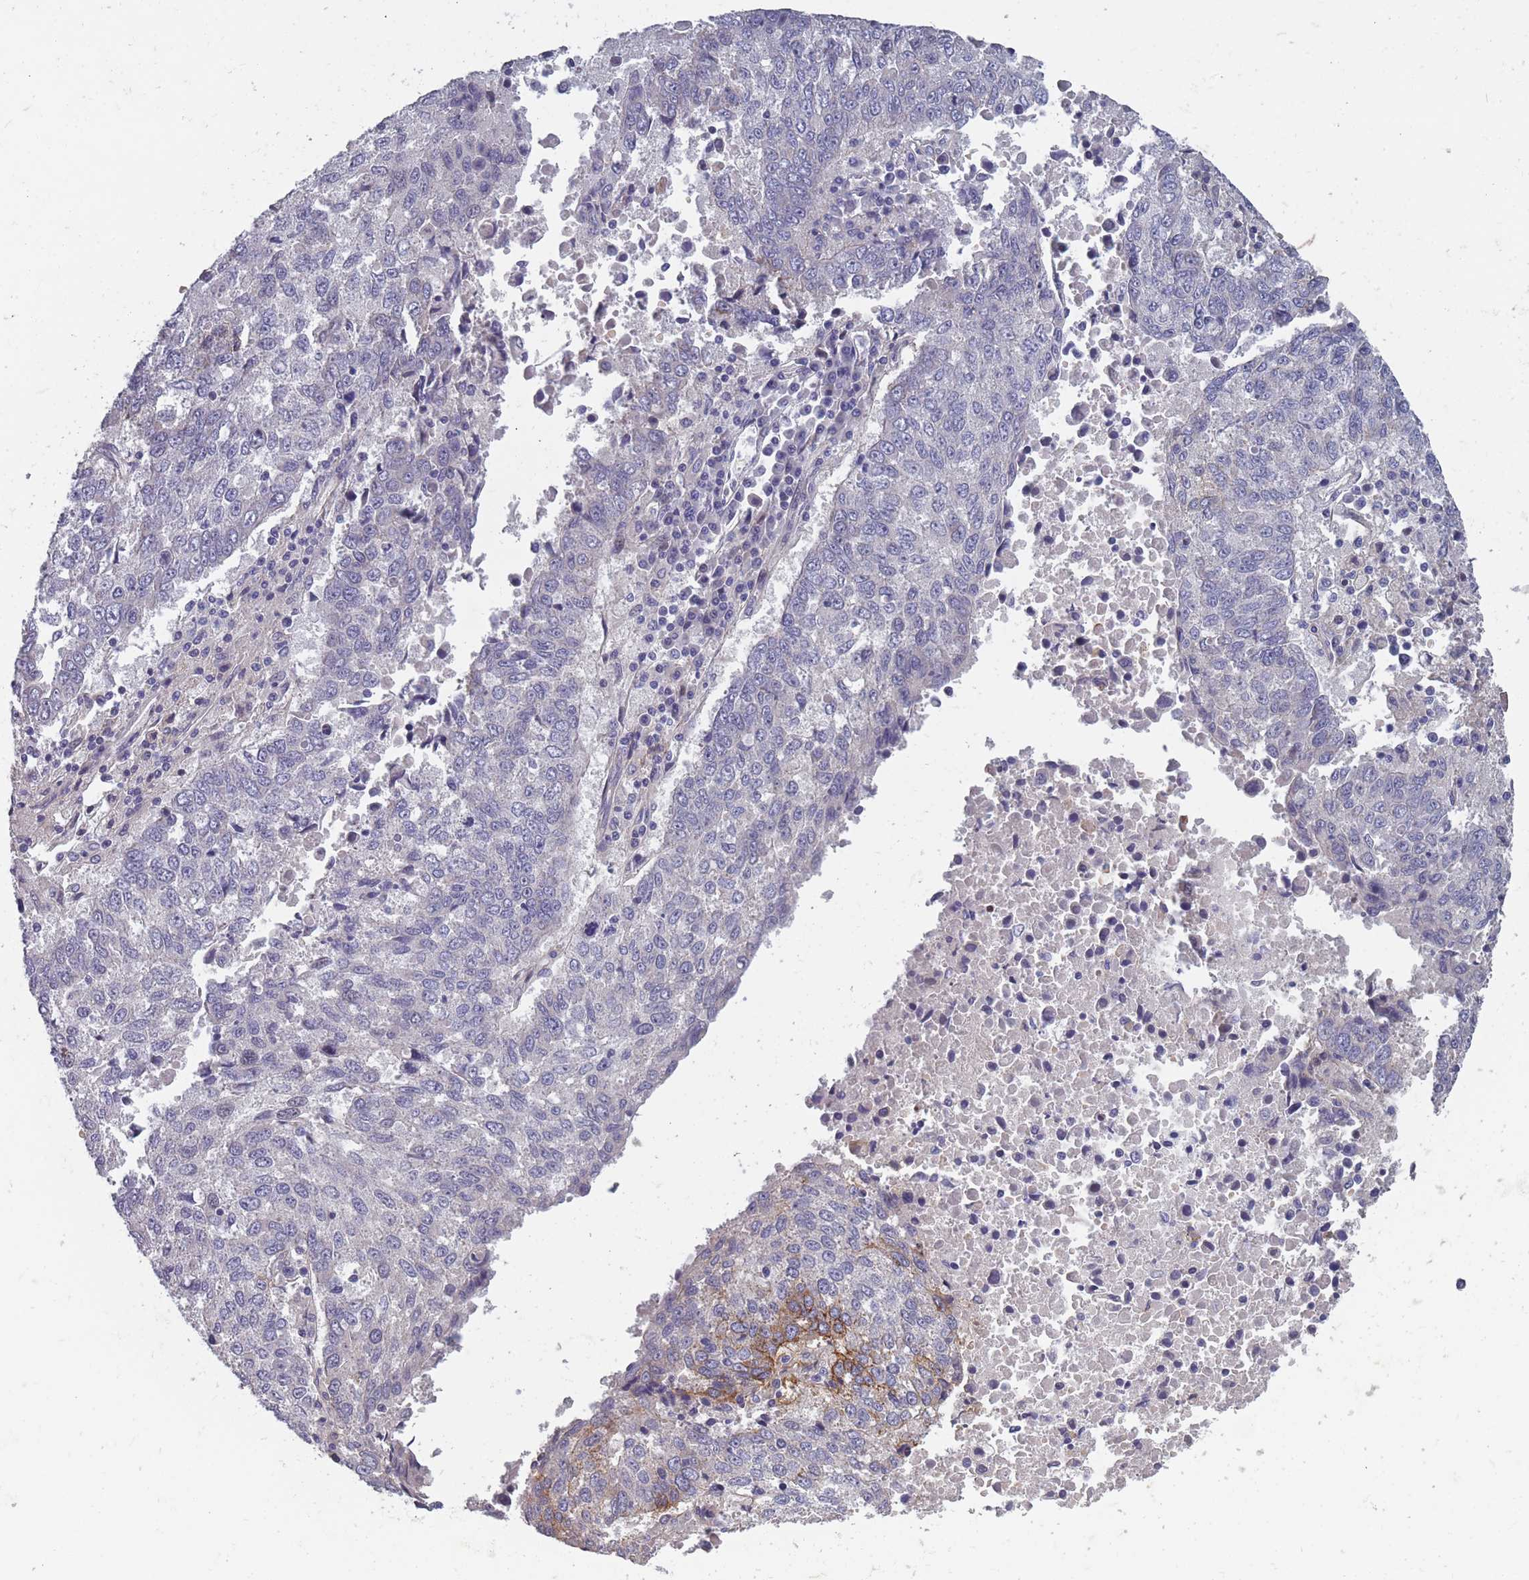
{"staining": {"intensity": "negative", "quantity": "none", "location": "none"}, "tissue": "lung cancer", "cell_type": "Tumor cells", "image_type": "cancer", "snomed": [{"axis": "morphology", "description": "Squamous cell carcinoma, NOS"}, {"axis": "topography", "description": "Lung"}], "caption": "IHC of human lung squamous cell carcinoma reveals no staining in tumor cells.", "gene": "FAM83F", "patient": {"sex": "male", "age": 73}}